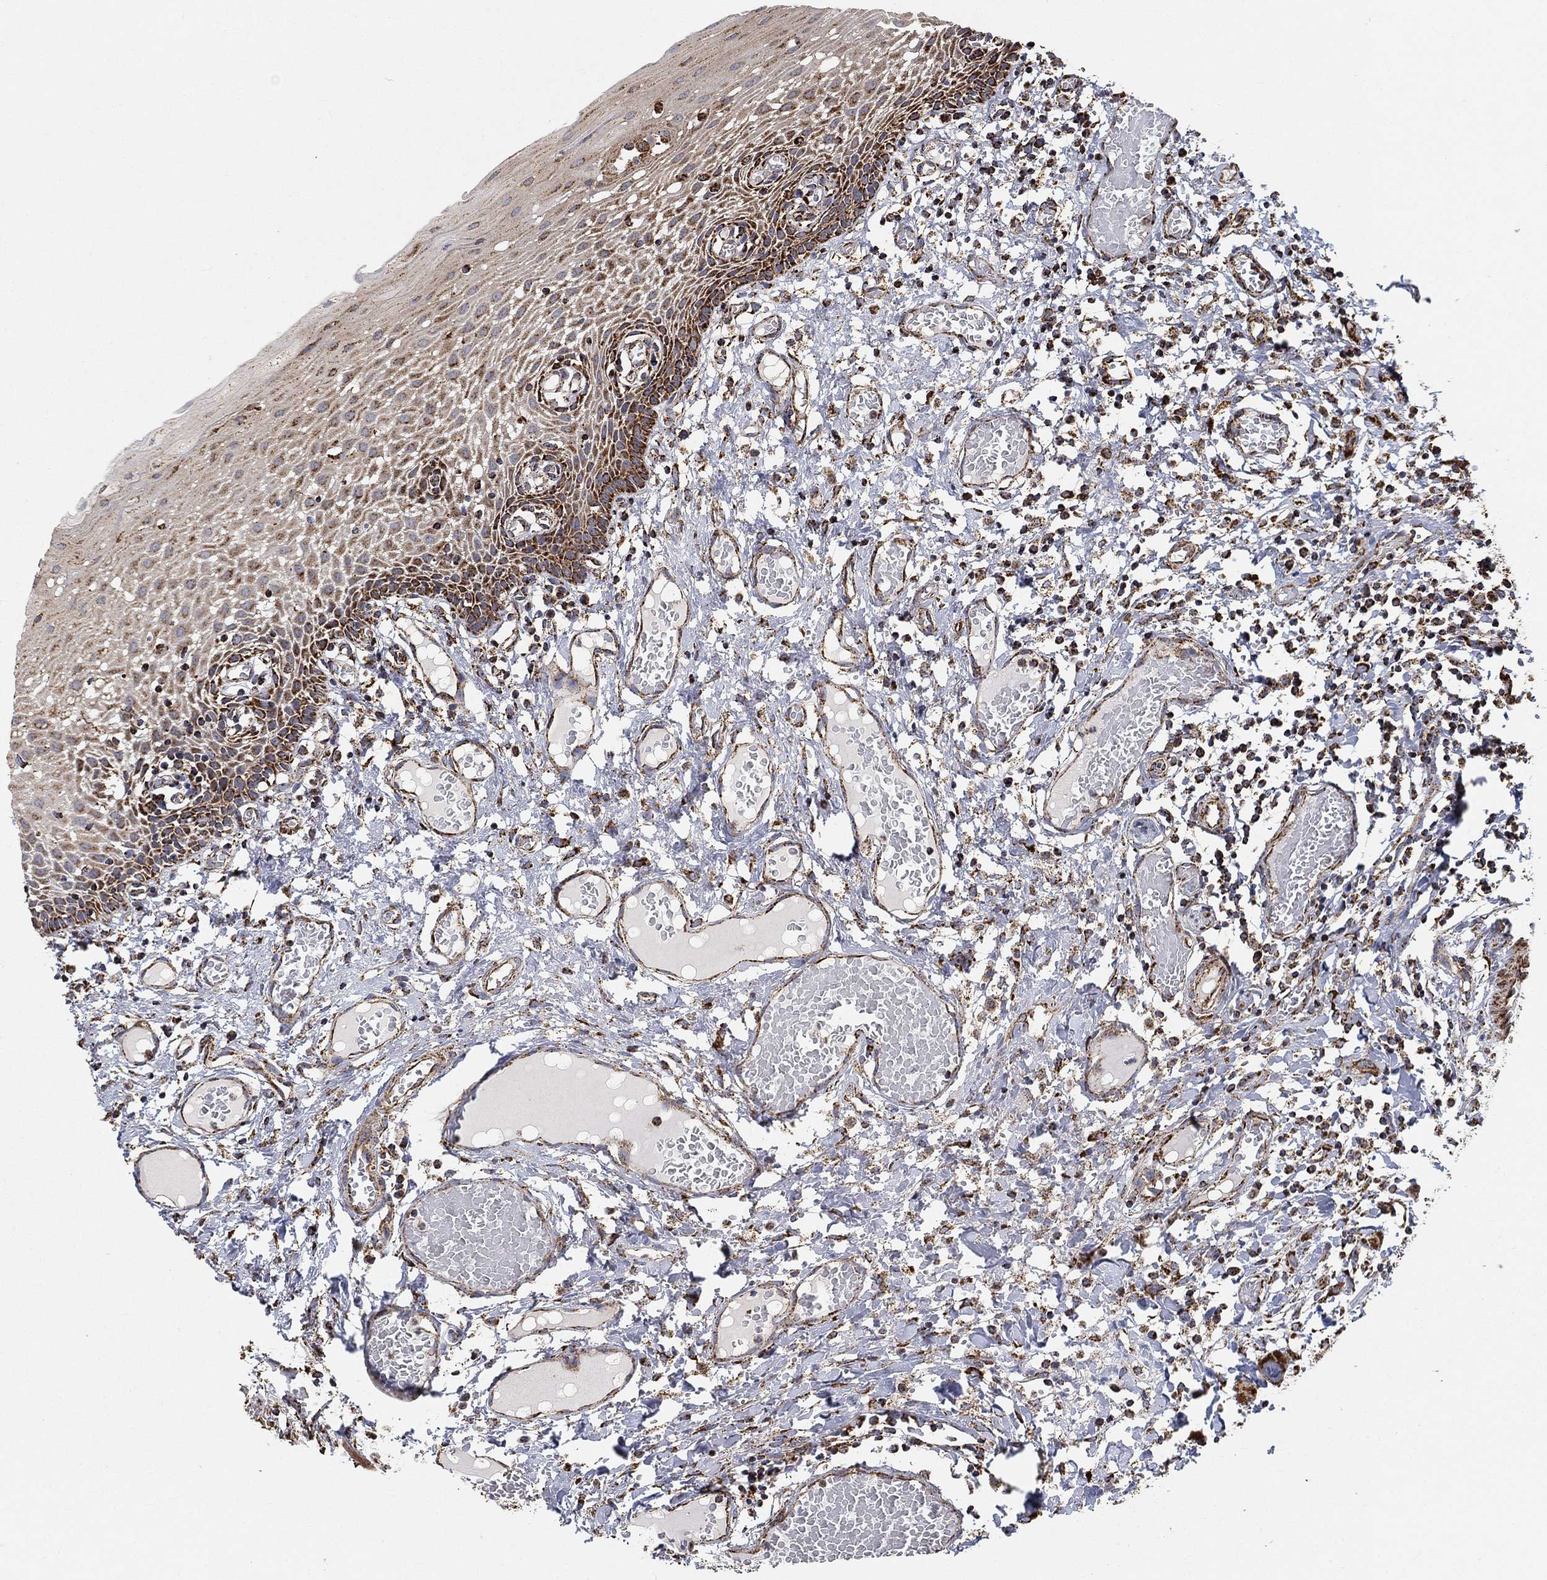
{"staining": {"intensity": "strong", "quantity": "25%-75%", "location": "cytoplasmic/membranous"}, "tissue": "oral mucosa", "cell_type": "Squamous epithelial cells", "image_type": "normal", "snomed": [{"axis": "morphology", "description": "Normal tissue, NOS"}, {"axis": "morphology", "description": "Squamous cell carcinoma, NOS"}, {"axis": "topography", "description": "Oral tissue"}, {"axis": "topography", "description": "Head-Neck"}], "caption": "High-magnification brightfield microscopy of normal oral mucosa stained with DAB (brown) and counterstained with hematoxylin (blue). squamous epithelial cells exhibit strong cytoplasmic/membranous positivity is appreciated in approximately25%-75% of cells.", "gene": "SLC38A7", "patient": {"sex": "female", "age": 70}}